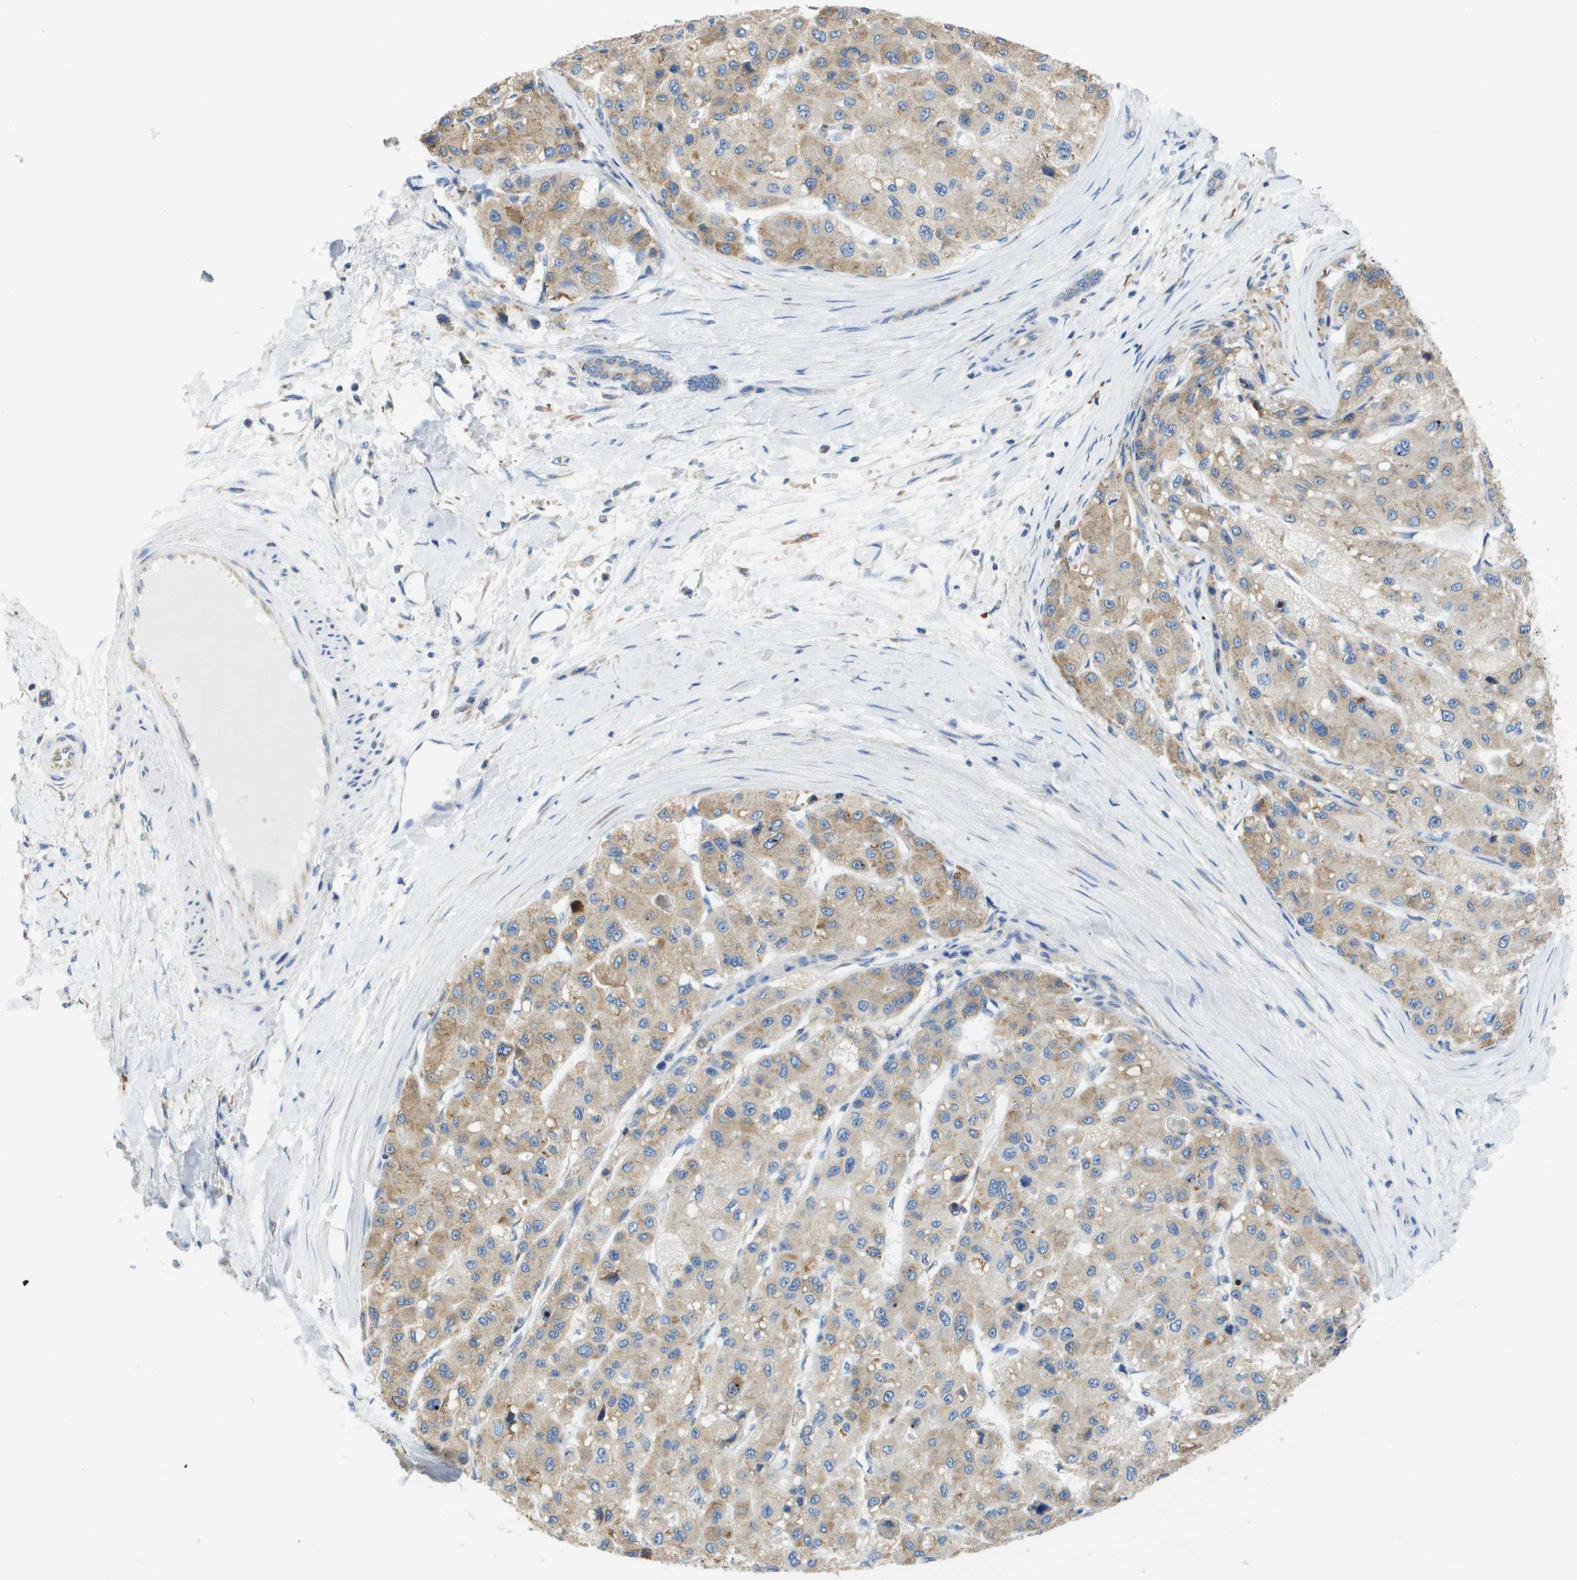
{"staining": {"intensity": "weak", "quantity": ">75%", "location": "cytoplasmic/membranous"}, "tissue": "liver cancer", "cell_type": "Tumor cells", "image_type": "cancer", "snomed": [{"axis": "morphology", "description": "Carcinoma, Hepatocellular, NOS"}, {"axis": "topography", "description": "Liver"}], "caption": "This micrograph shows immunohistochemistry (IHC) staining of human liver cancer, with low weak cytoplasmic/membranous staining in about >75% of tumor cells.", "gene": "SDR42E1", "patient": {"sex": "male", "age": 80}}